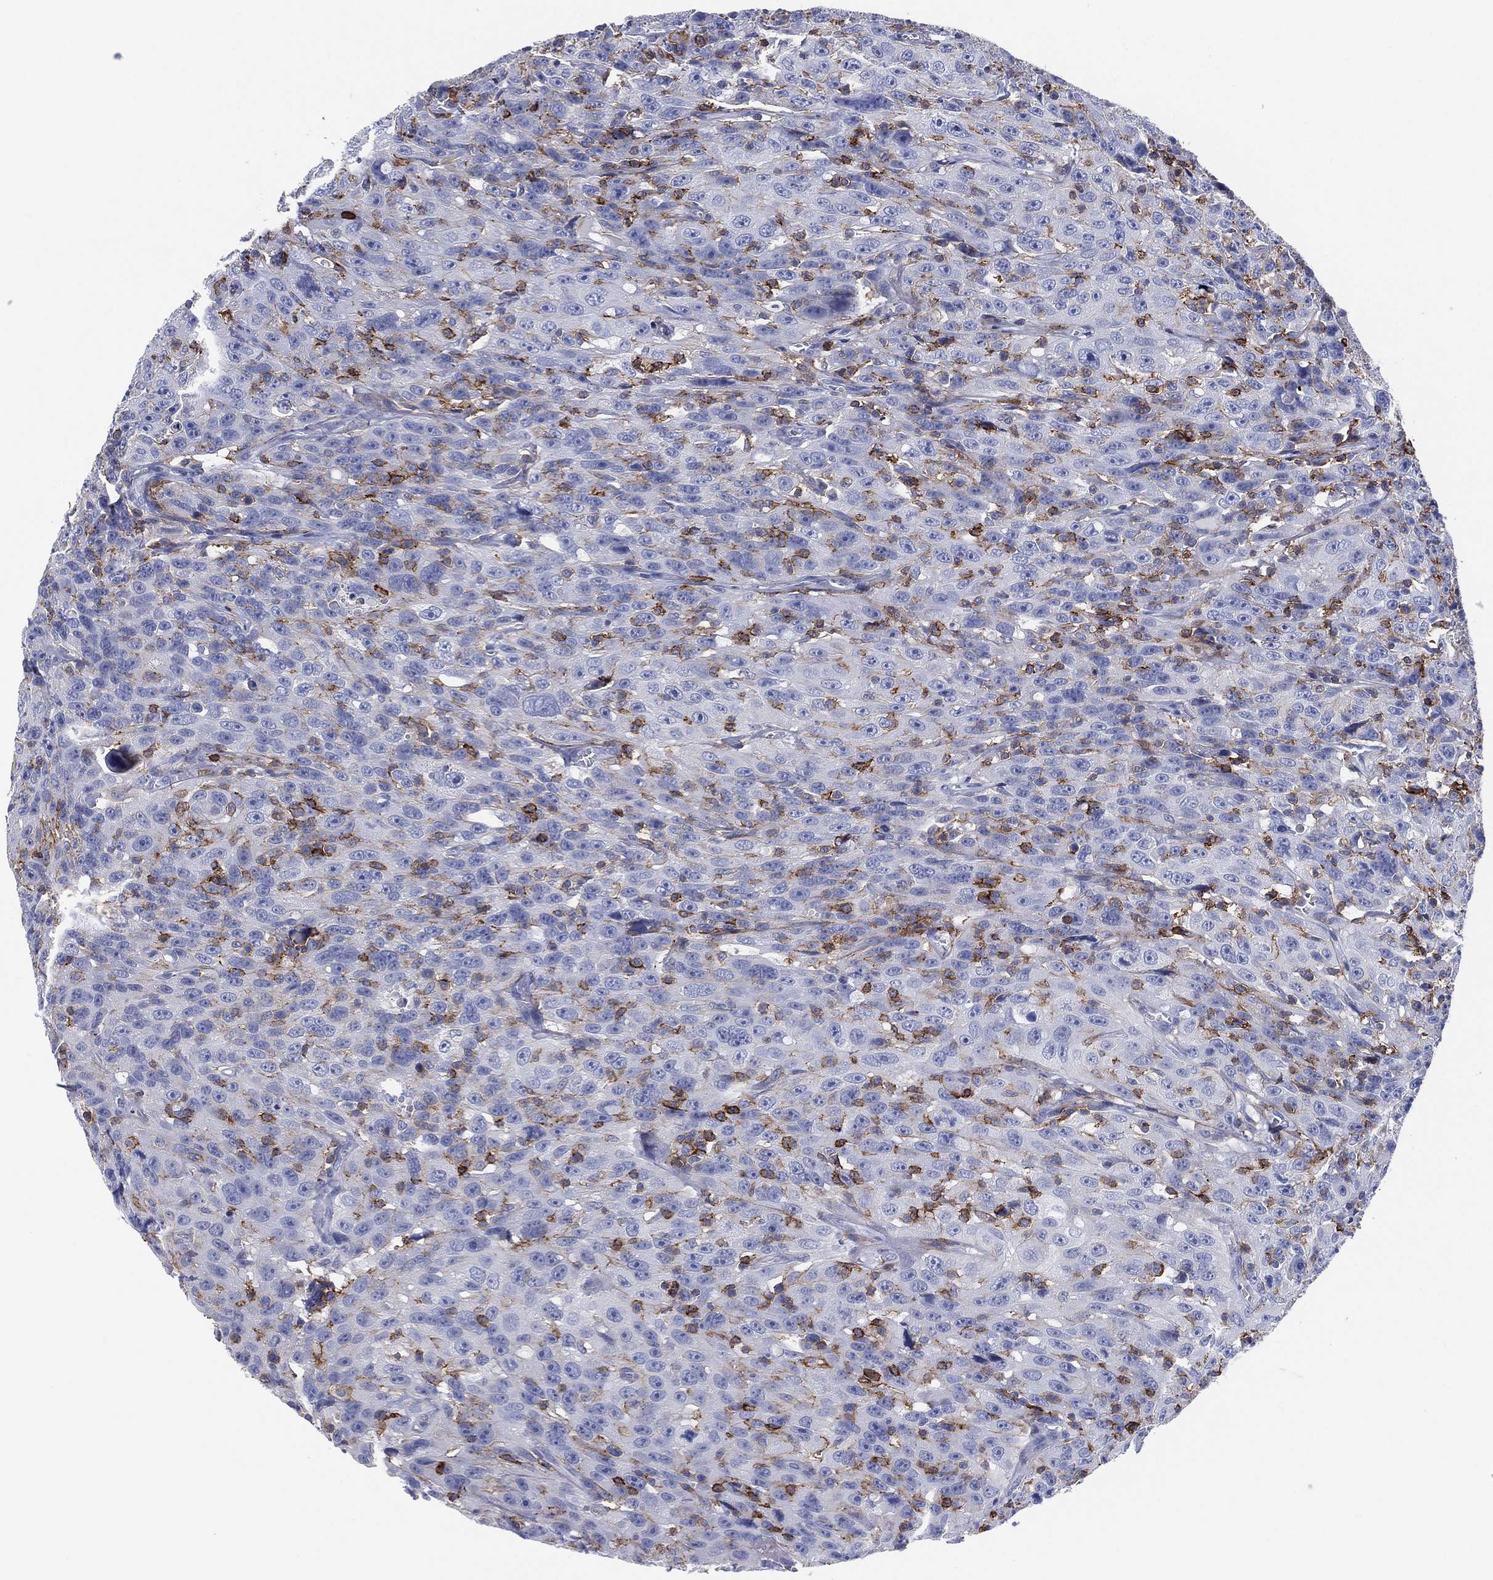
{"staining": {"intensity": "negative", "quantity": "none", "location": "none"}, "tissue": "urothelial cancer", "cell_type": "Tumor cells", "image_type": "cancer", "snomed": [{"axis": "morphology", "description": "Urothelial carcinoma, NOS"}, {"axis": "morphology", "description": "Urothelial carcinoma, High grade"}, {"axis": "topography", "description": "Urinary bladder"}], "caption": "DAB immunohistochemical staining of urothelial carcinoma (high-grade) exhibits no significant expression in tumor cells. Nuclei are stained in blue.", "gene": "SELPLG", "patient": {"sex": "female", "age": 73}}